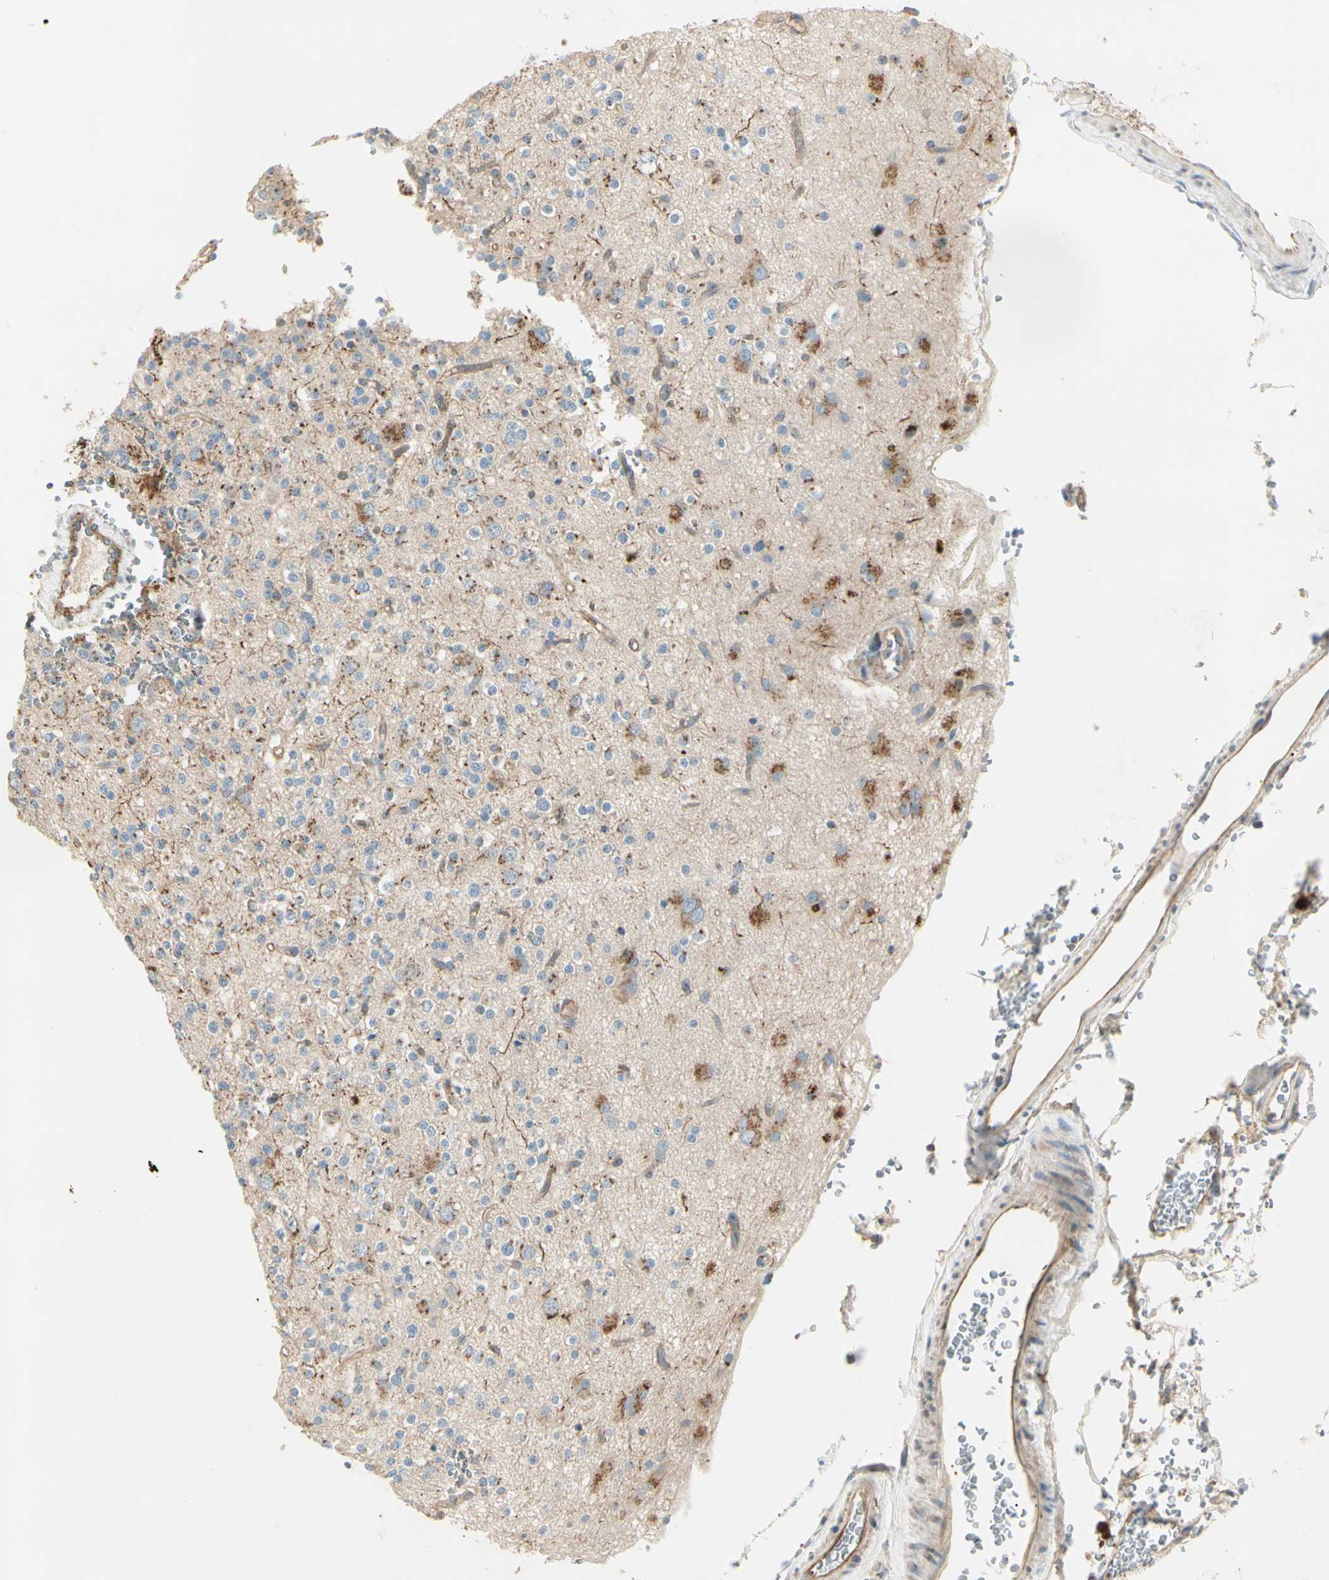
{"staining": {"intensity": "weak", "quantity": "<25%", "location": "cytoplasmic/membranous"}, "tissue": "glioma", "cell_type": "Tumor cells", "image_type": "cancer", "snomed": [{"axis": "morphology", "description": "Glioma, malignant, High grade"}, {"axis": "topography", "description": "Brain"}], "caption": "The histopathology image exhibits no staining of tumor cells in malignant glioma (high-grade).", "gene": "ABCA3", "patient": {"sex": "male", "age": 47}}